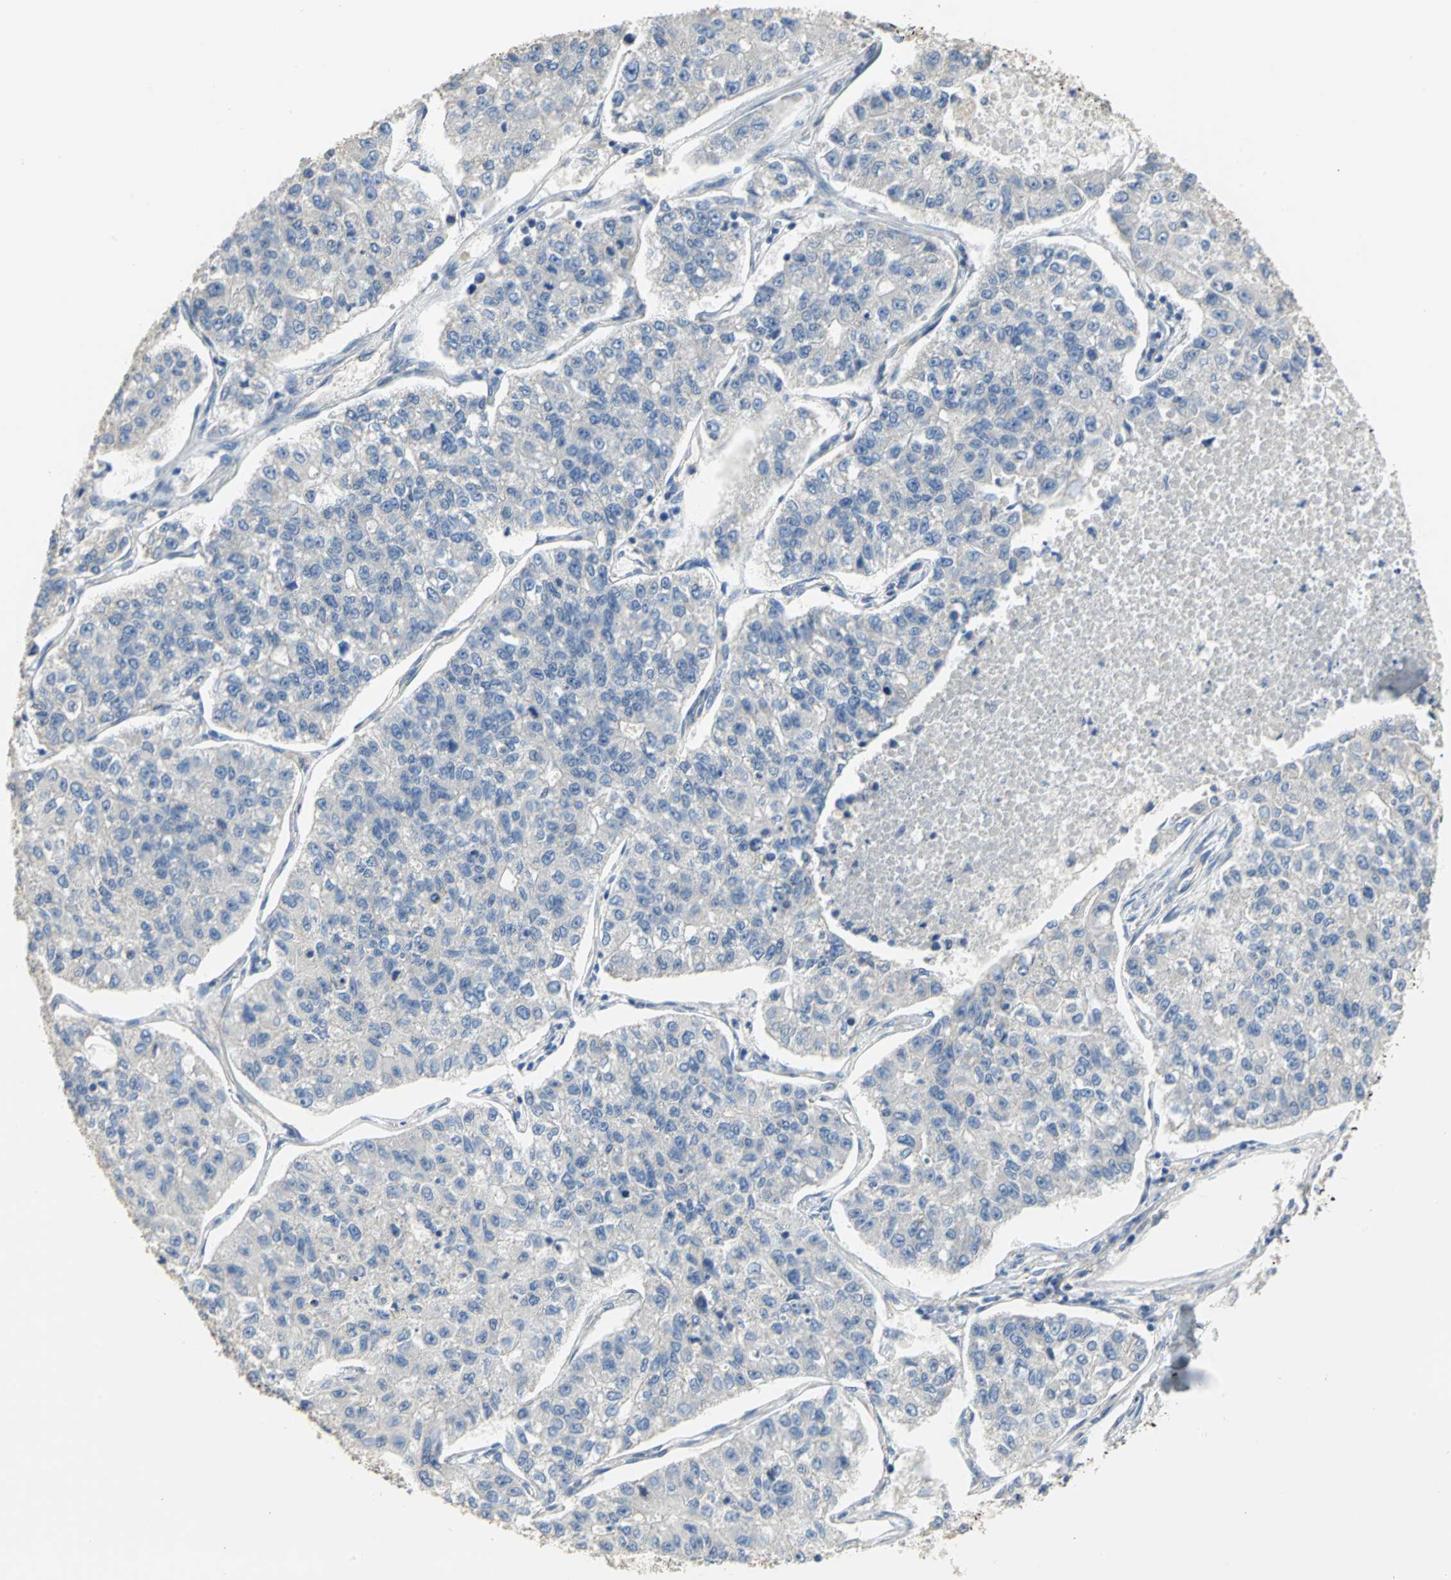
{"staining": {"intensity": "negative", "quantity": "none", "location": "none"}, "tissue": "lung cancer", "cell_type": "Tumor cells", "image_type": "cancer", "snomed": [{"axis": "morphology", "description": "Adenocarcinoma, NOS"}, {"axis": "topography", "description": "Lung"}], "caption": "There is no significant staining in tumor cells of adenocarcinoma (lung). (DAB (3,3'-diaminobenzidine) immunohistochemistry (IHC) visualized using brightfield microscopy, high magnification).", "gene": "HTR1F", "patient": {"sex": "male", "age": 49}}